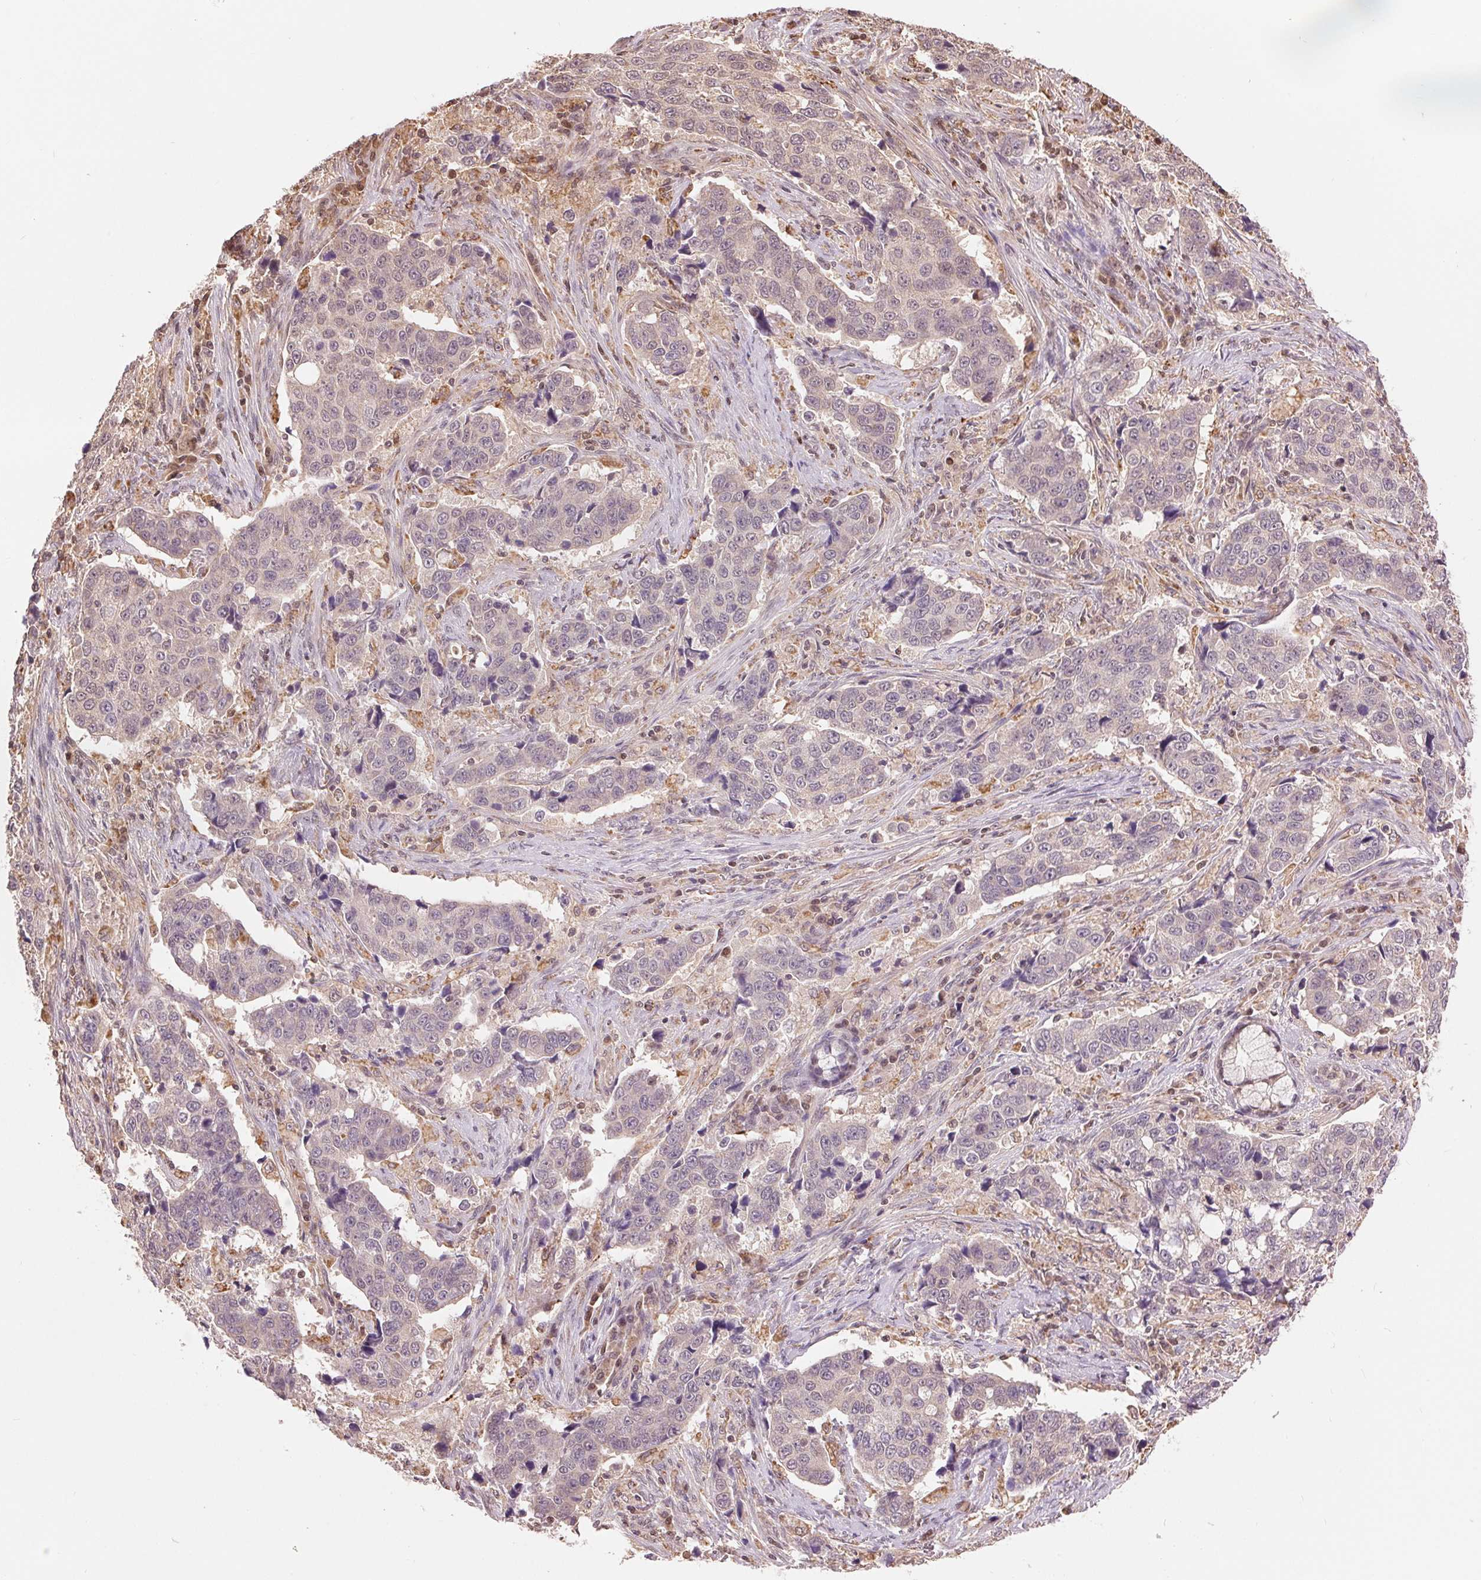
{"staining": {"intensity": "negative", "quantity": "none", "location": "none"}, "tissue": "lung cancer", "cell_type": "Tumor cells", "image_type": "cancer", "snomed": [{"axis": "morphology", "description": "Squamous cell carcinoma, NOS"}, {"axis": "topography", "description": "Lymph node"}, {"axis": "topography", "description": "Lung"}], "caption": "High magnification brightfield microscopy of lung cancer stained with DAB (3,3'-diaminobenzidine) (brown) and counterstained with hematoxylin (blue): tumor cells show no significant staining. Nuclei are stained in blue.", "gene": "TMEM273", "patient": {"sex": "male", "age": 61}}